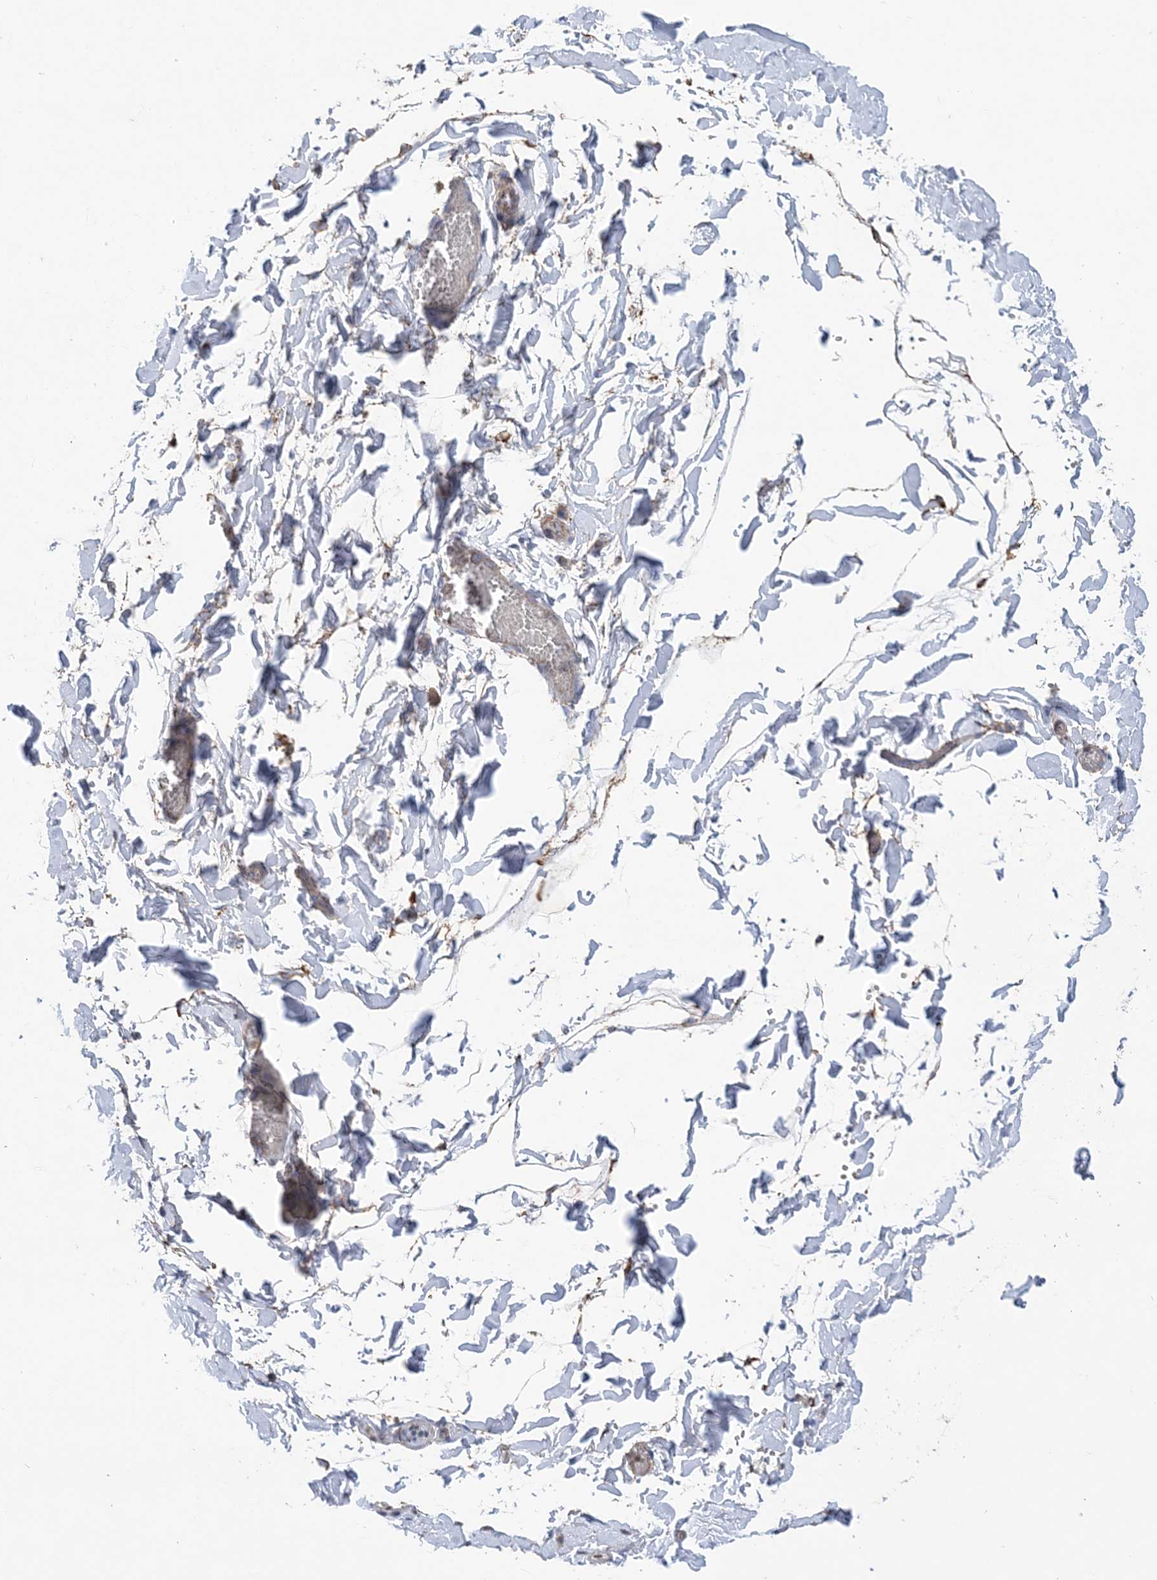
{"staining": {"intensity": "weak", "quantity": "25%-75%", "location": "cytoplasmic/membranous"}, "tissue": "adipose tissue", "cell_type": "Adipocytes", "image_type": "normal", "snomed": [{"axis": "morphology", "description": "Normal tissue, NOS"}, {"axis": "topography", "description": "Gallbladder"}, {"axis": "topography", "description": "Peripheral nerve tissue"}], "caption": "Immunohistochemical staining of normal human adipose tissue demonstrates 25%-75% levels of weak cytoplasmic/membranous protein staining in about 25%-75% of adipocytes. The staining was performed using DAB, with brown indicating positive protein expression. Nuclei are stained blue with hematoxylin.", "gene": "CCDC152", "patient": {"sex": "male", "age": 38}}